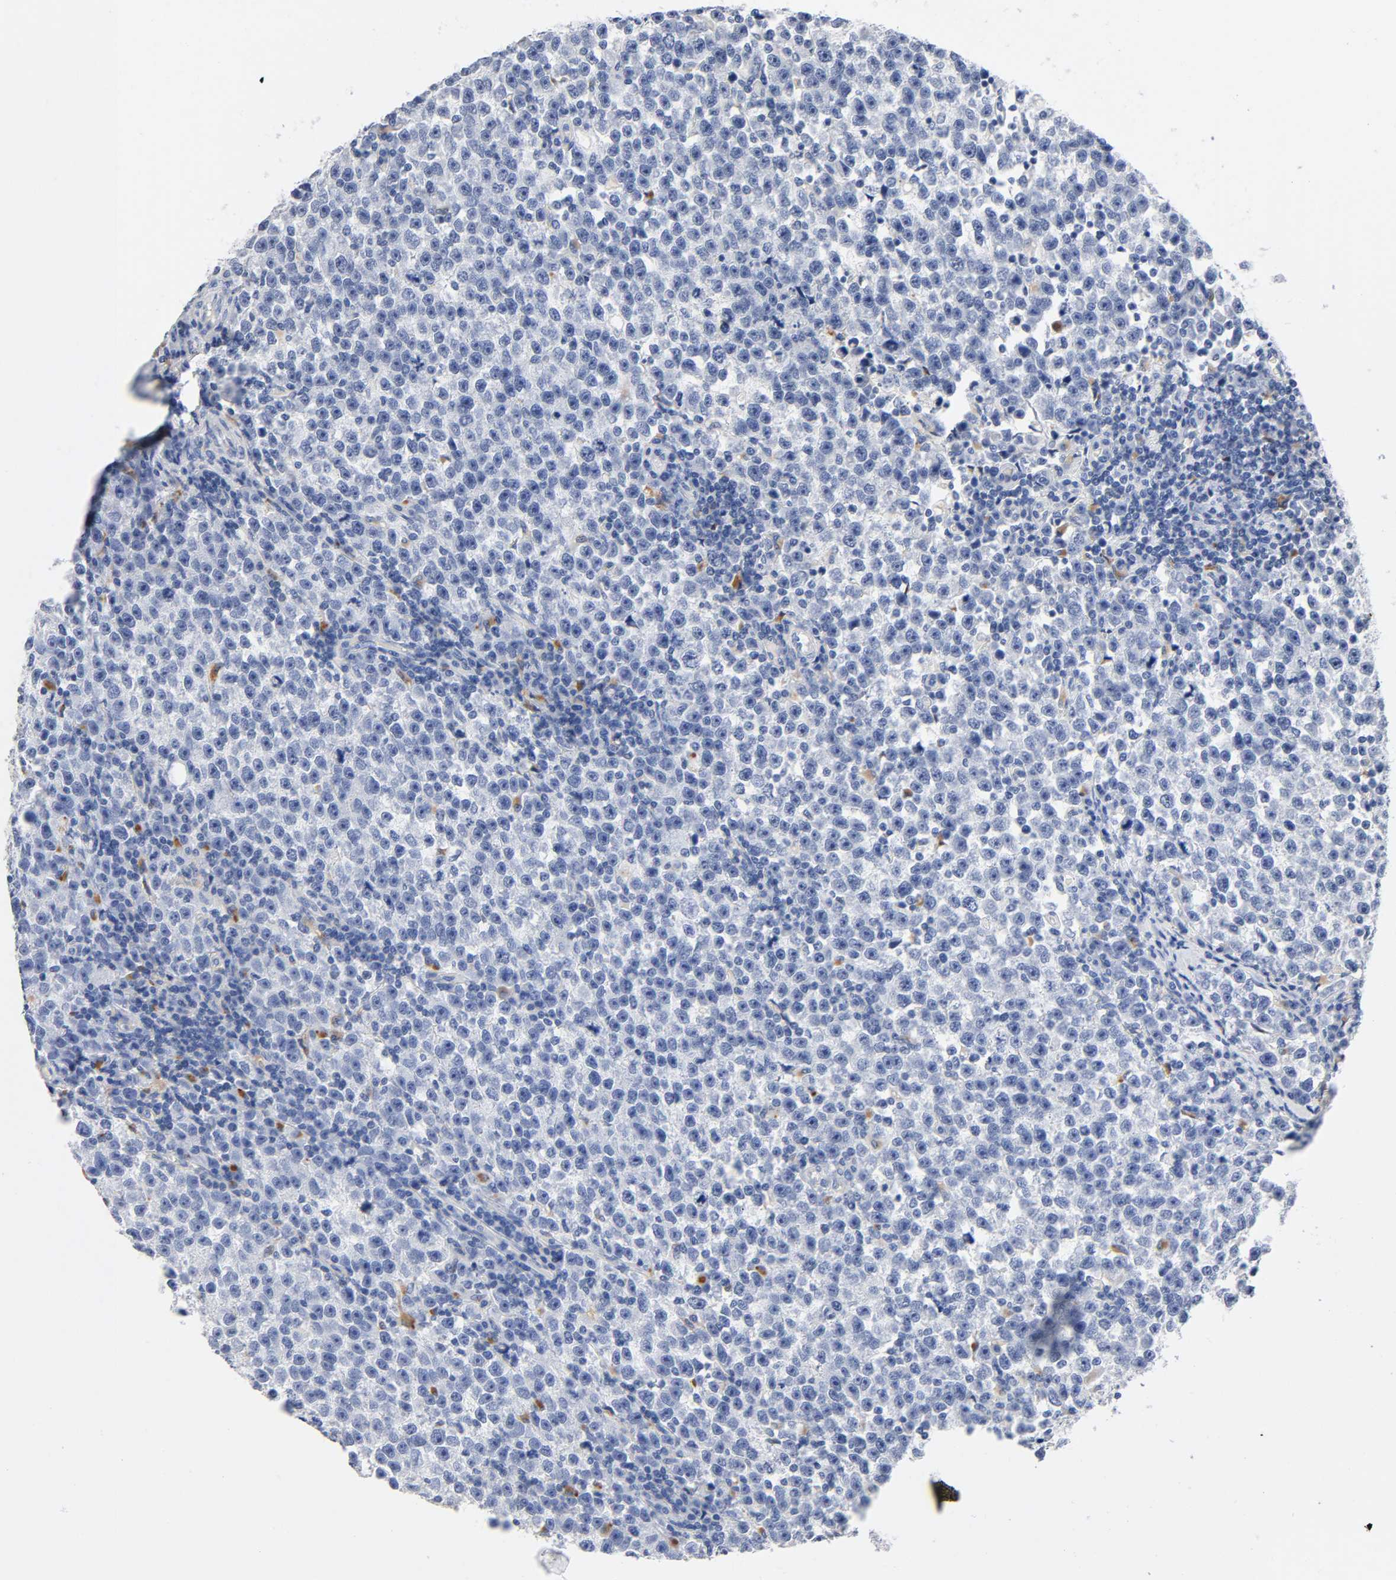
{"staining": {"intensity": "negative", "quantity": "none", "location": "none"}, "tissue": "testis cancer", "cell_type": "Tumor cells", "image_type": "cancer", "snomed": [{"axis": "morphology", "description": "Seminoma, NOS"}, {"axis": "topography", "description": "Testis"}], "caption": "This is an immunohistochemistry (IHC) micrograph of human testis cancer (seminoma). There is no expression in tumor cells.", "gene": "PLP1", "patient": {"sex": "male", "age": 43}}